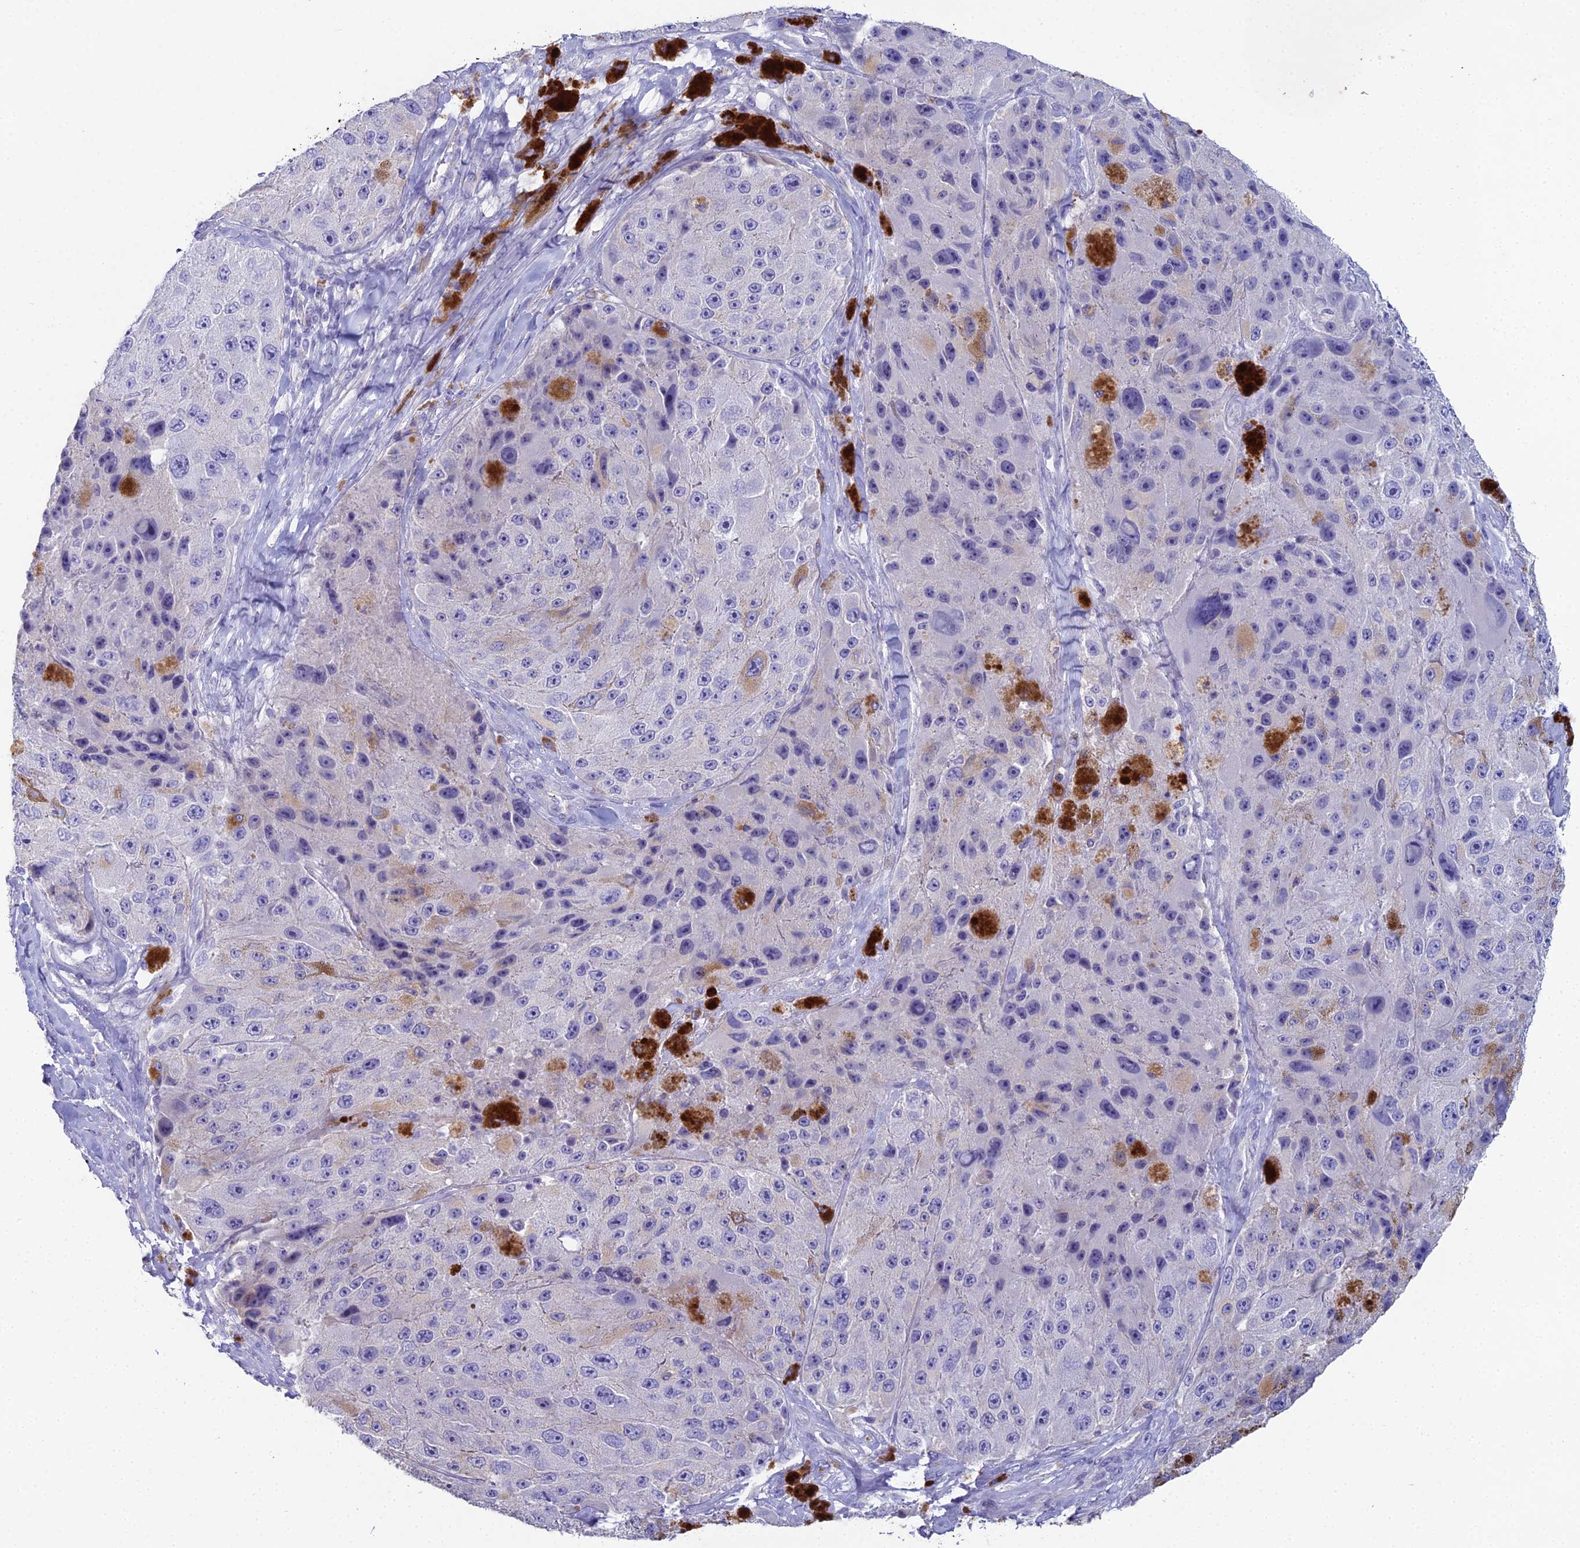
{"staining": {"intensity": "negative", "quantity": "none", "location": "none"}, "tissue": "melanoma", "cell_type": "Tumor cells", "image_type": "cancer", "snomed": [{"axis": "morphology", "description": "Malignant melanoma, Metastatic site"}, {"axis": "topography", "description": "Lymph node"}], "caption": "This image is of malignant melanoma (metastatic site) stained with IHC to label a protein in brown with the nuclei are counter-stained blue. There is no staining in tumor cells. Brightfield microscopy of immunohistochemistry stained with DAB (brown) and hematoxylin (blue), captured at high magnification.", "gene": "NCAM1", "patient": {"sex": "male", "age": 62}}